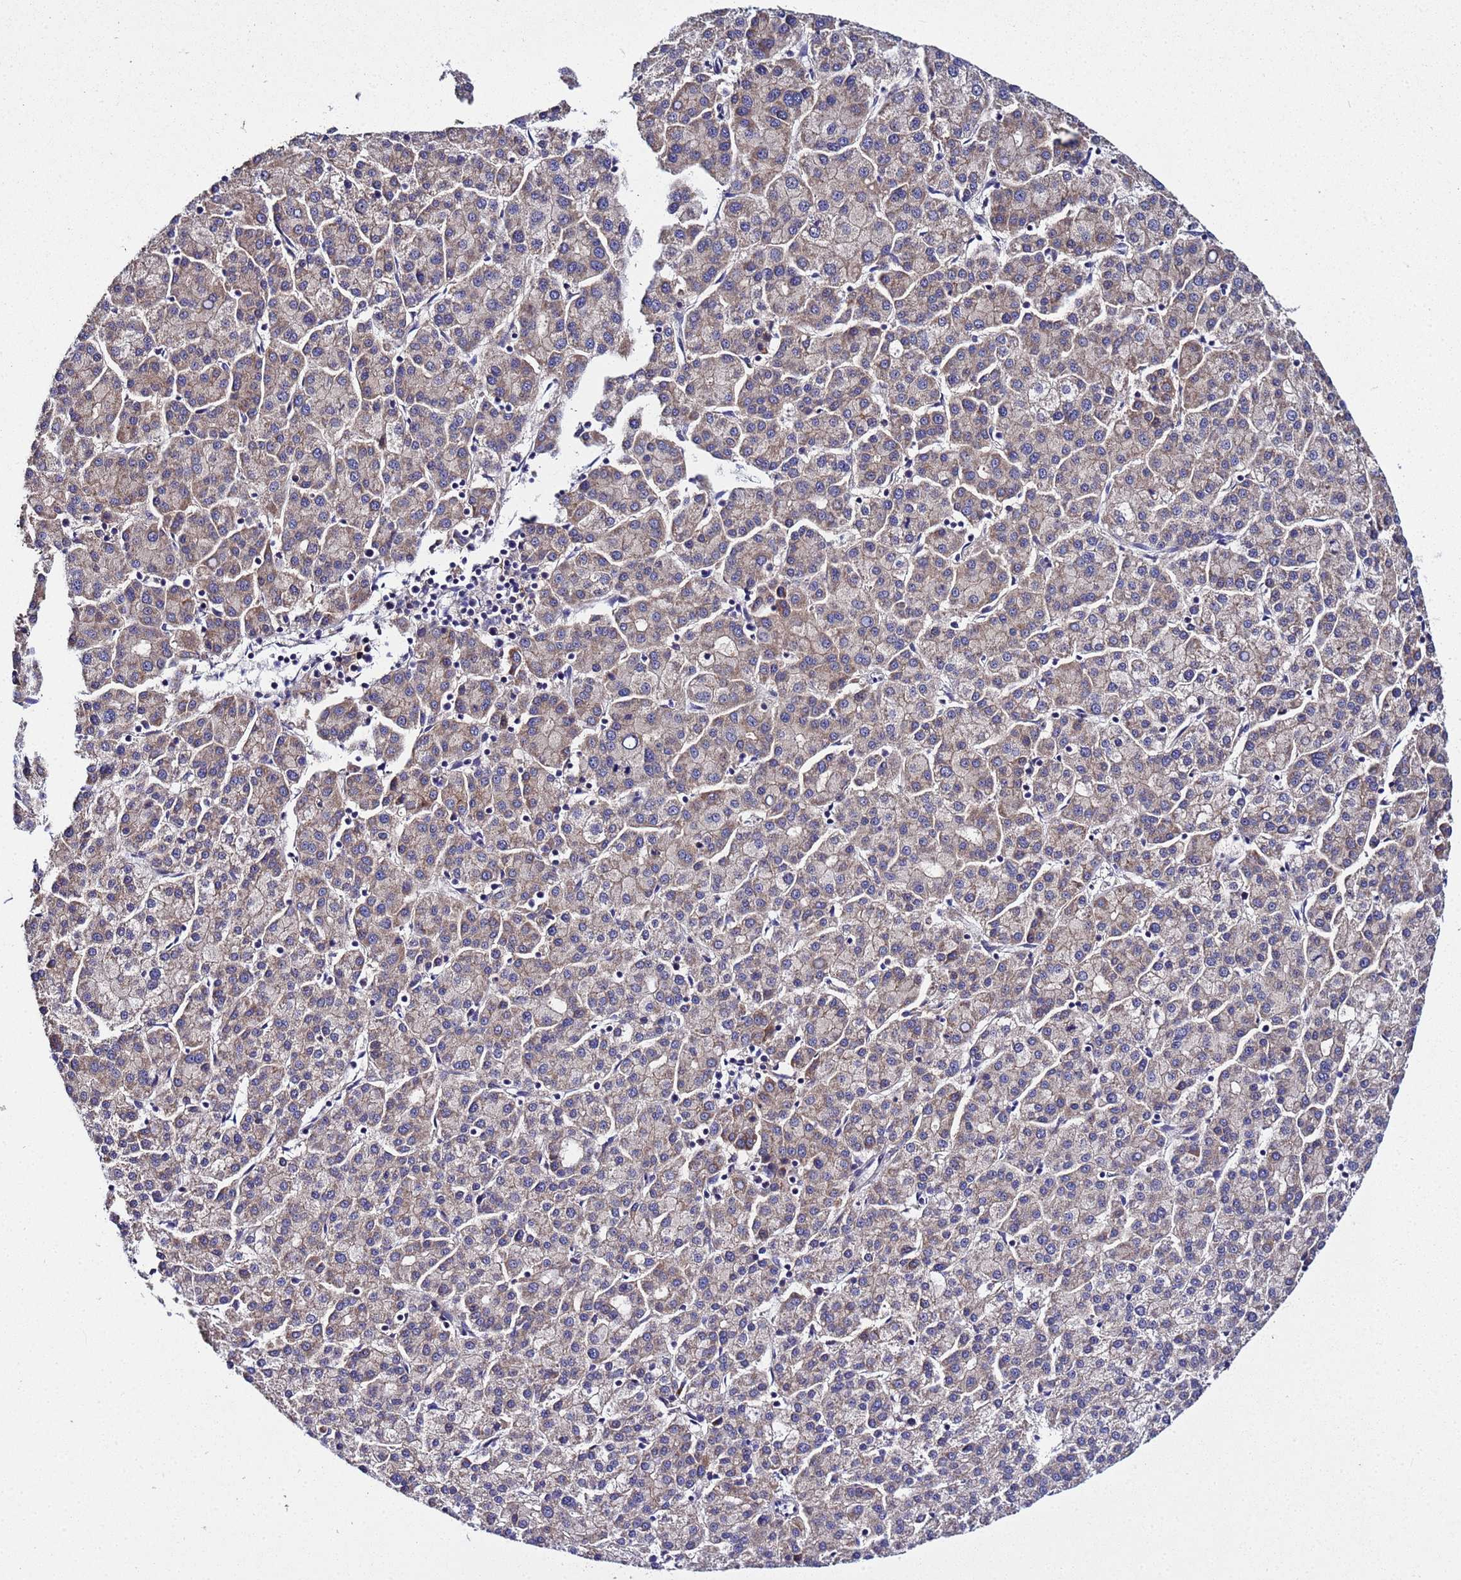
{"staining": {"intensity": "weak", "quantity": "25%-75%", "location": "cytoplasmic/membranous"}, "tissue": "liver cancer", "cell_type": "Tumor cells", "image_type": "cancer", "snomed": [{"axis": "morphology", "description": "Carcinoma, Hepatocellular, NOS"}, {"axis": "topography", "description": "Liver"}], "caption": "IHC (DAB) staining of hepatocellular carcinoma (liver) shows weak cytoplasmic/membranous protein expression in approximately 25%-75% of tumor cells. Using DAB (brown) and hematoxylin (blue) stains, captured at high magnification using brightfield microscopy.", "gene": "PLXDC2", "patient": {"sex": "female", "age": 58}}